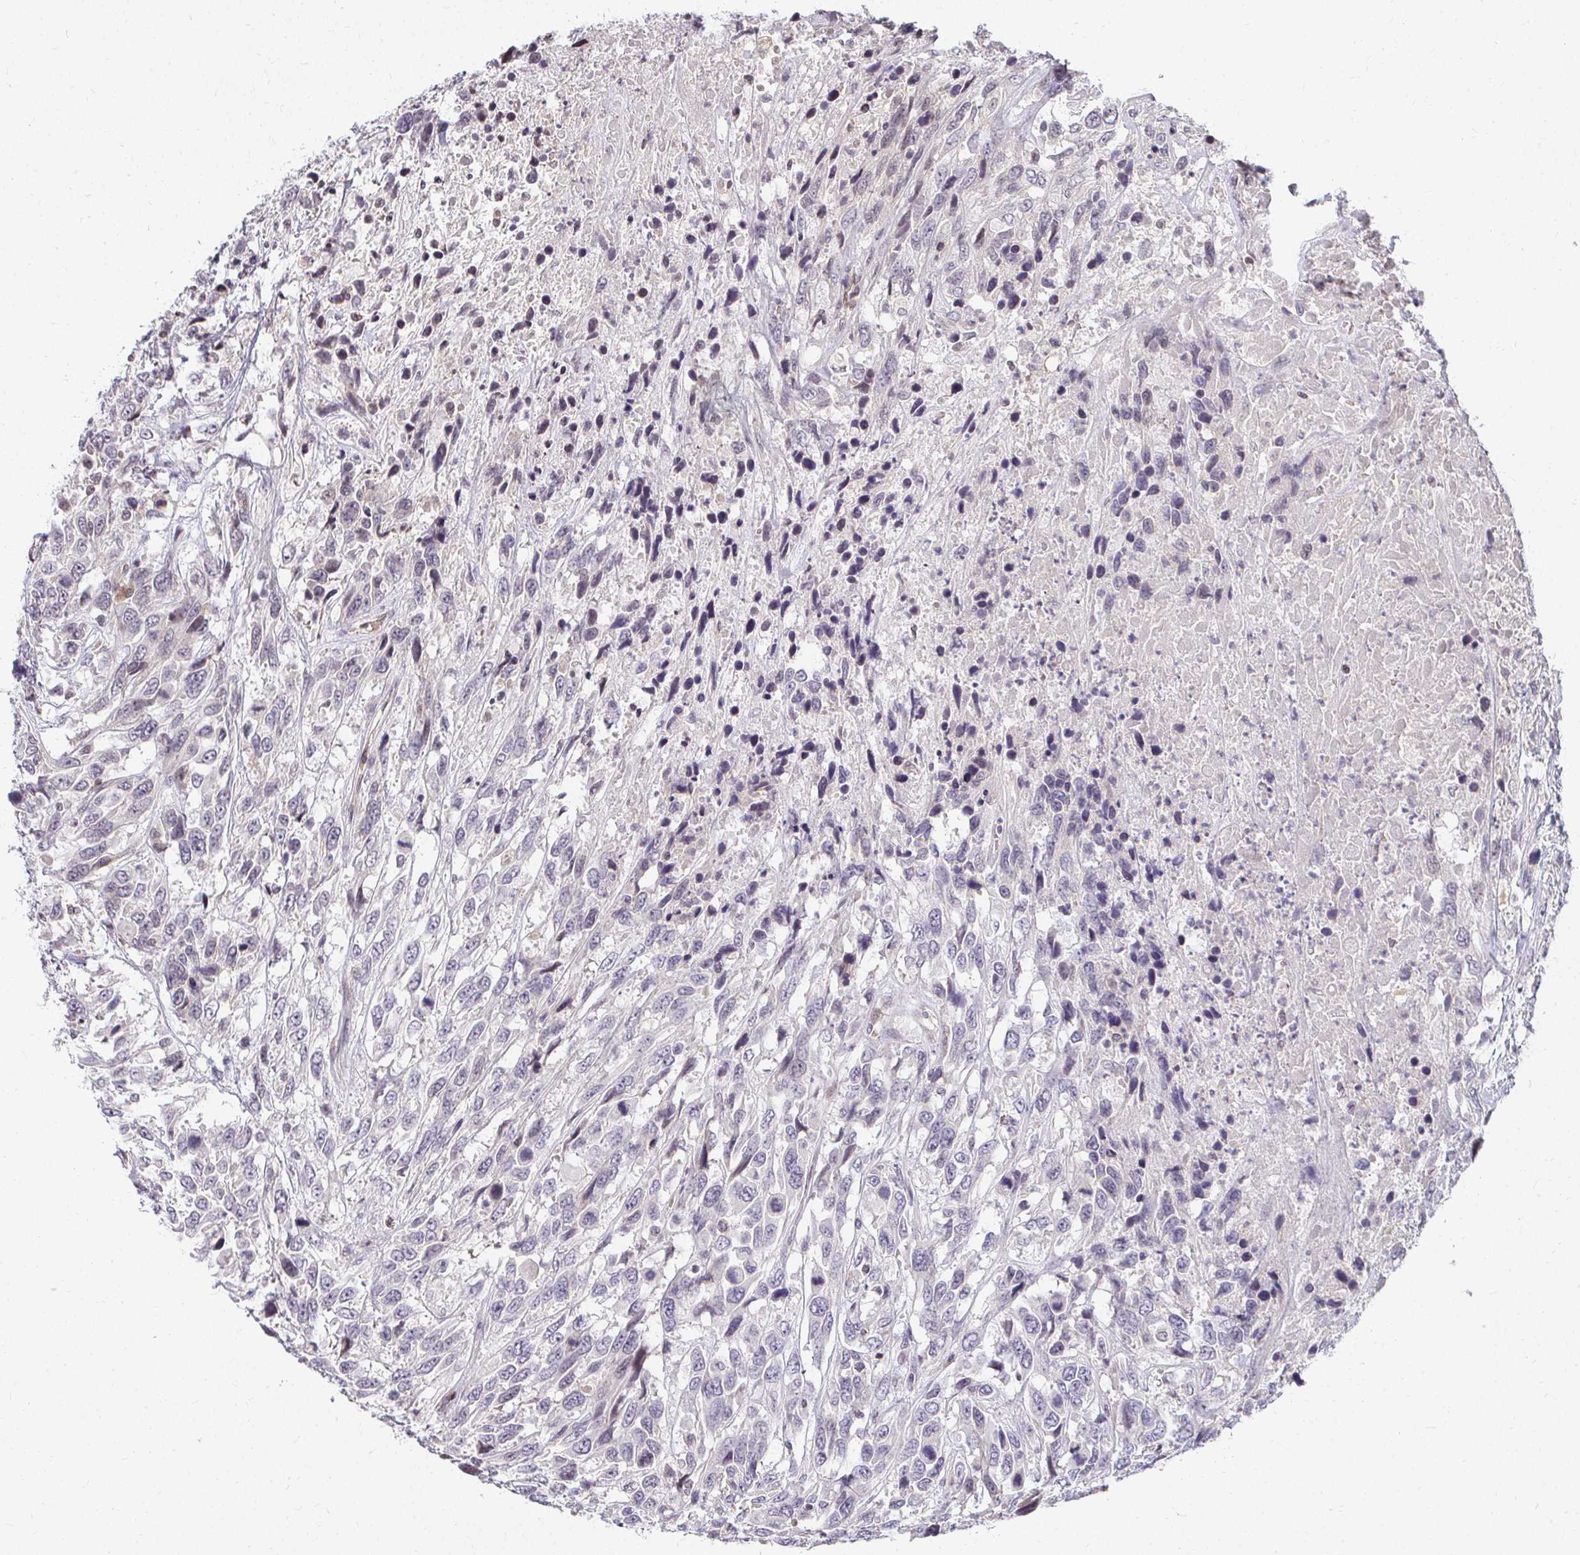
{"staining": {"intensity": "negative", "quantity": "none", "location": "none"}, "tissue": "urothelial cancer", "cell_type": "Tumor cells", "image_type": "cancer", "snomed": [{"axis": "morphology", "description": "Urothelial carcinoma, High grade"}, {"axis": "topography", "description": "Urinary bladder"}], "caption": "Image shows no significant protein staining in tumor cells of urothelial cancer.", "gene": "ANK3", "patient": {"sex": "female", "age": 70}}